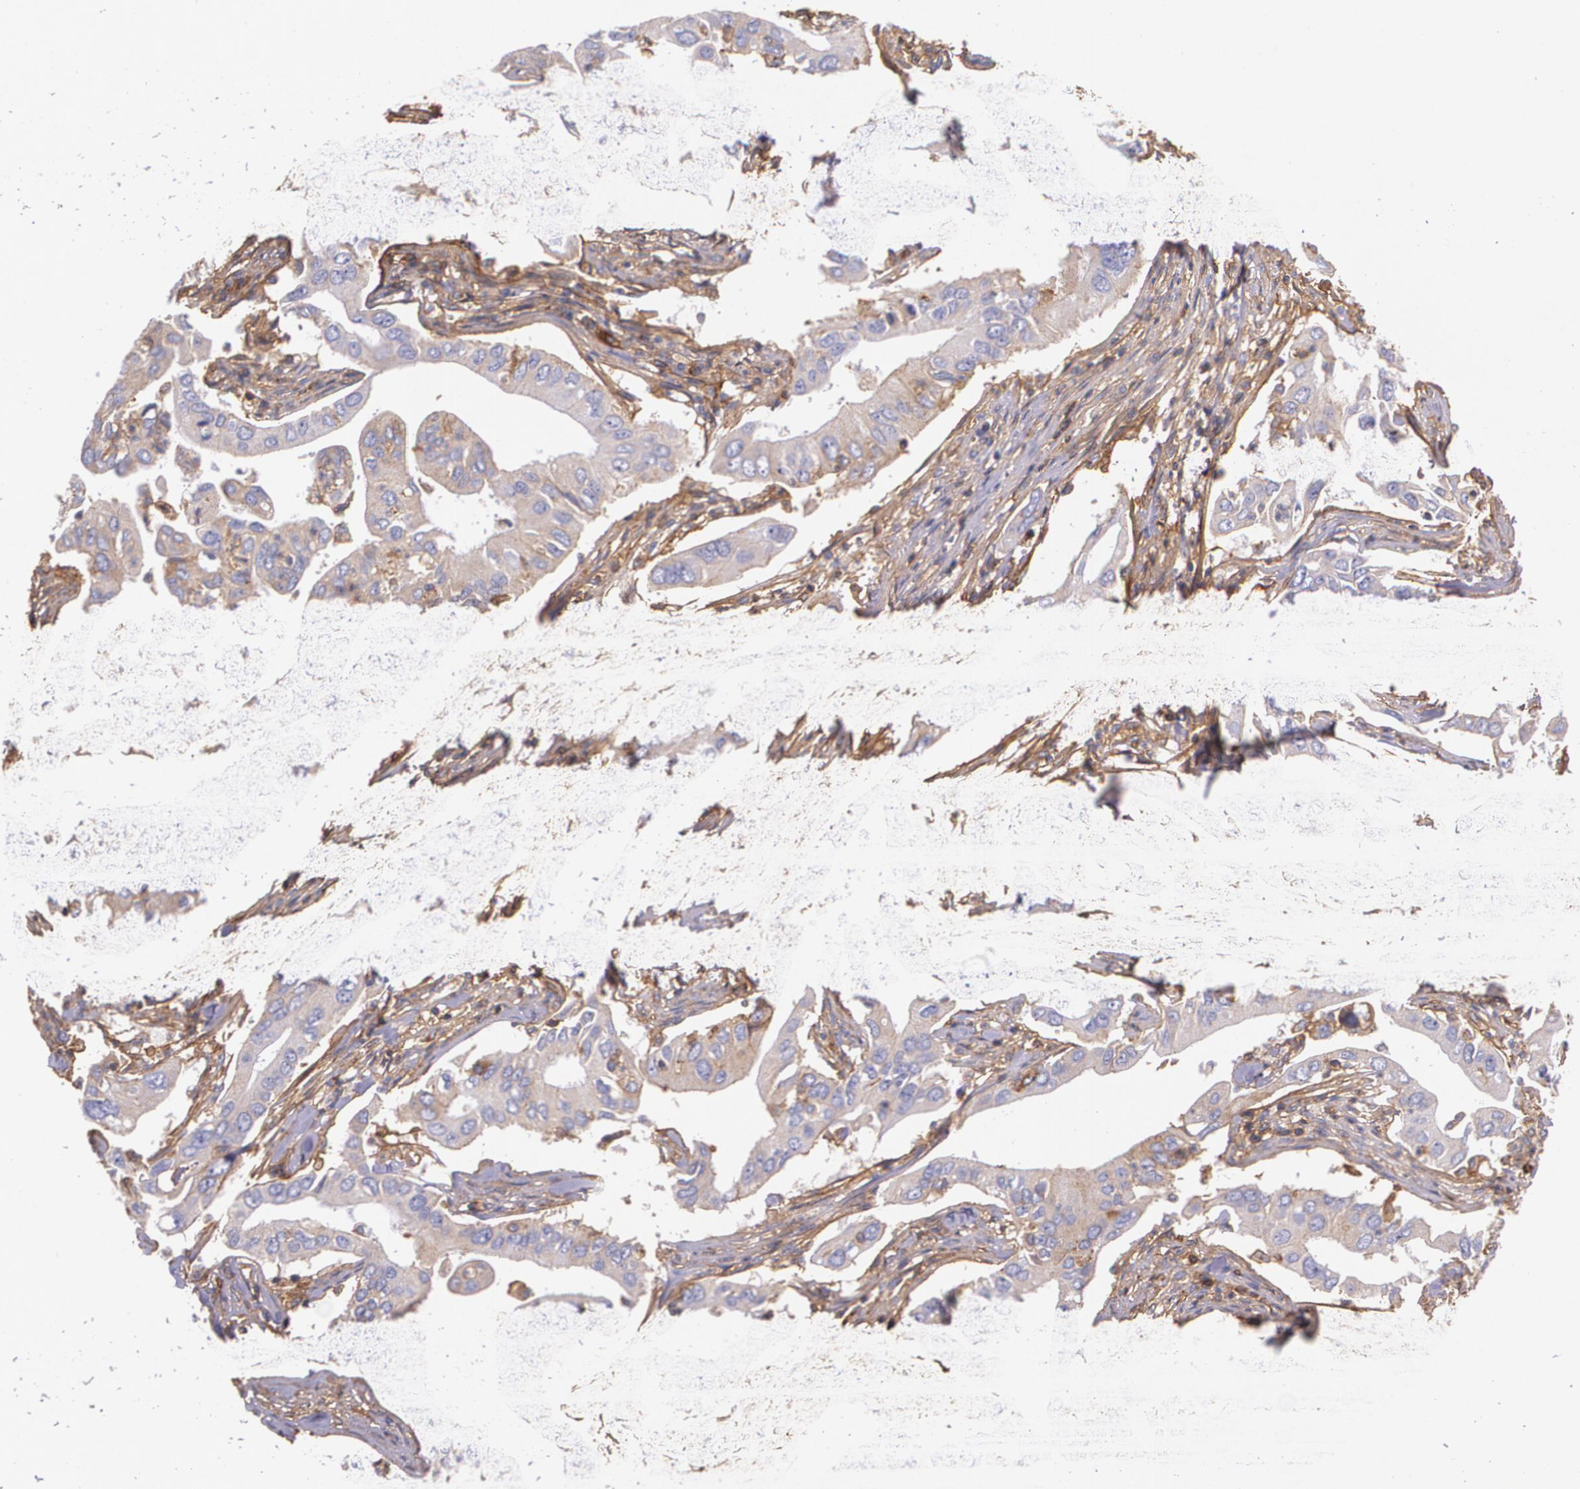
{"staining": {"intensity": "weak", "quantity": "<25%", "location": "cytoplasmic/membranous"}, "tissue": "lung cancer", "cell_type": "Tumor cells", "image_type": "cancer", "snomed": [{"axis": "morphology", "description": "Adenocarcinoma, NOS"}, {"axis": "topography", "description": "Lung"}], "caption": "Histopathology image shows no significant protein staining in tumor cells of lung cancer.", "gene": "B2M", "patient": {"sex": "male", "age": 48}}